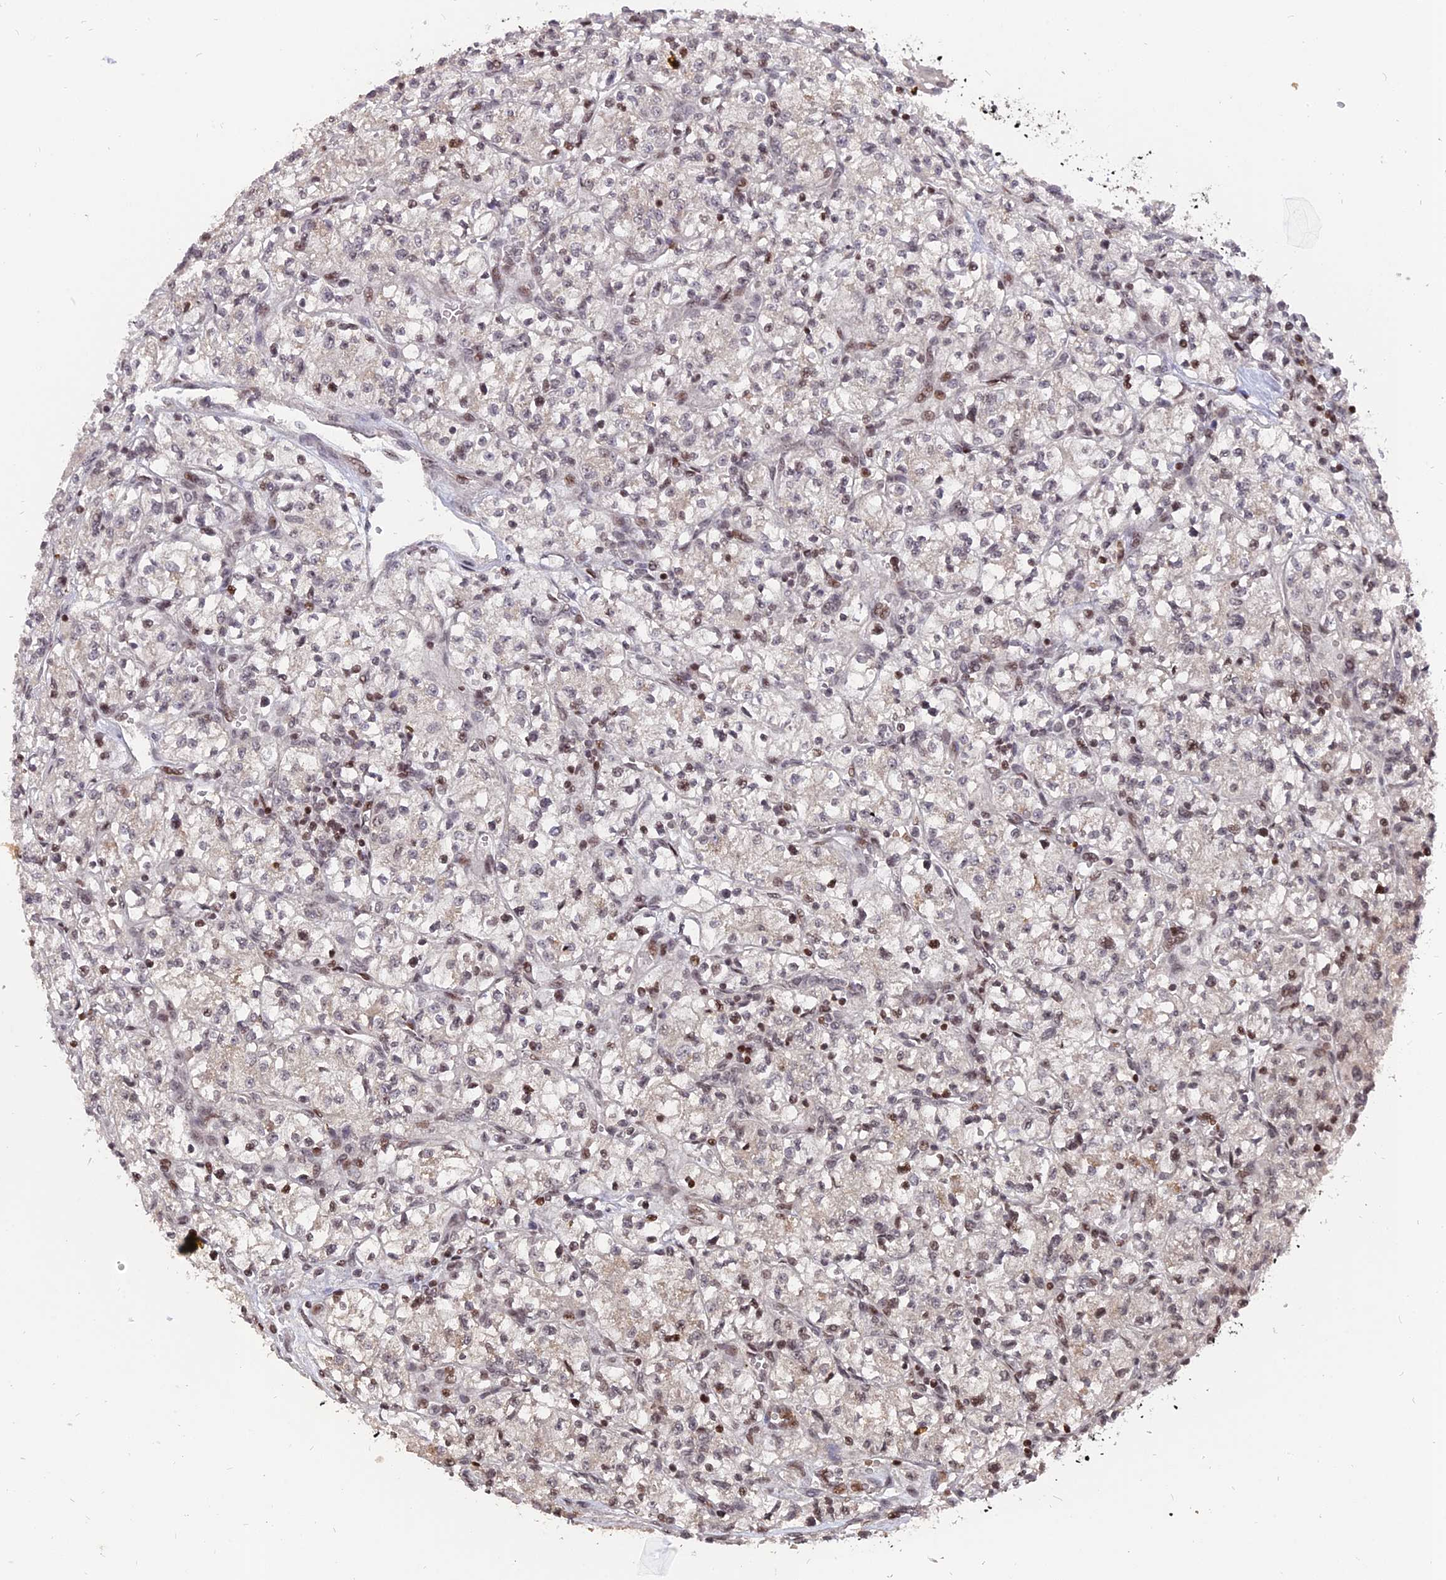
{"staining": {"intensity": "weak", "quantity": "<25%", "location": "nuclear"}, "tissue": "renal cancer", "cell_type": "Tumor cells", "image_type": "cancer", "snomed": [{"axis": "morphology", "description": "Adenocarcinoma, NOS"}, {"axis": "topography", "description": "Kidney"}], "caption": "An image of renal cancer stained for a protein shows no brown staining in tumor cells.", "gene": "NR1H3", "patient": {"sex": "female", "age": 64}}